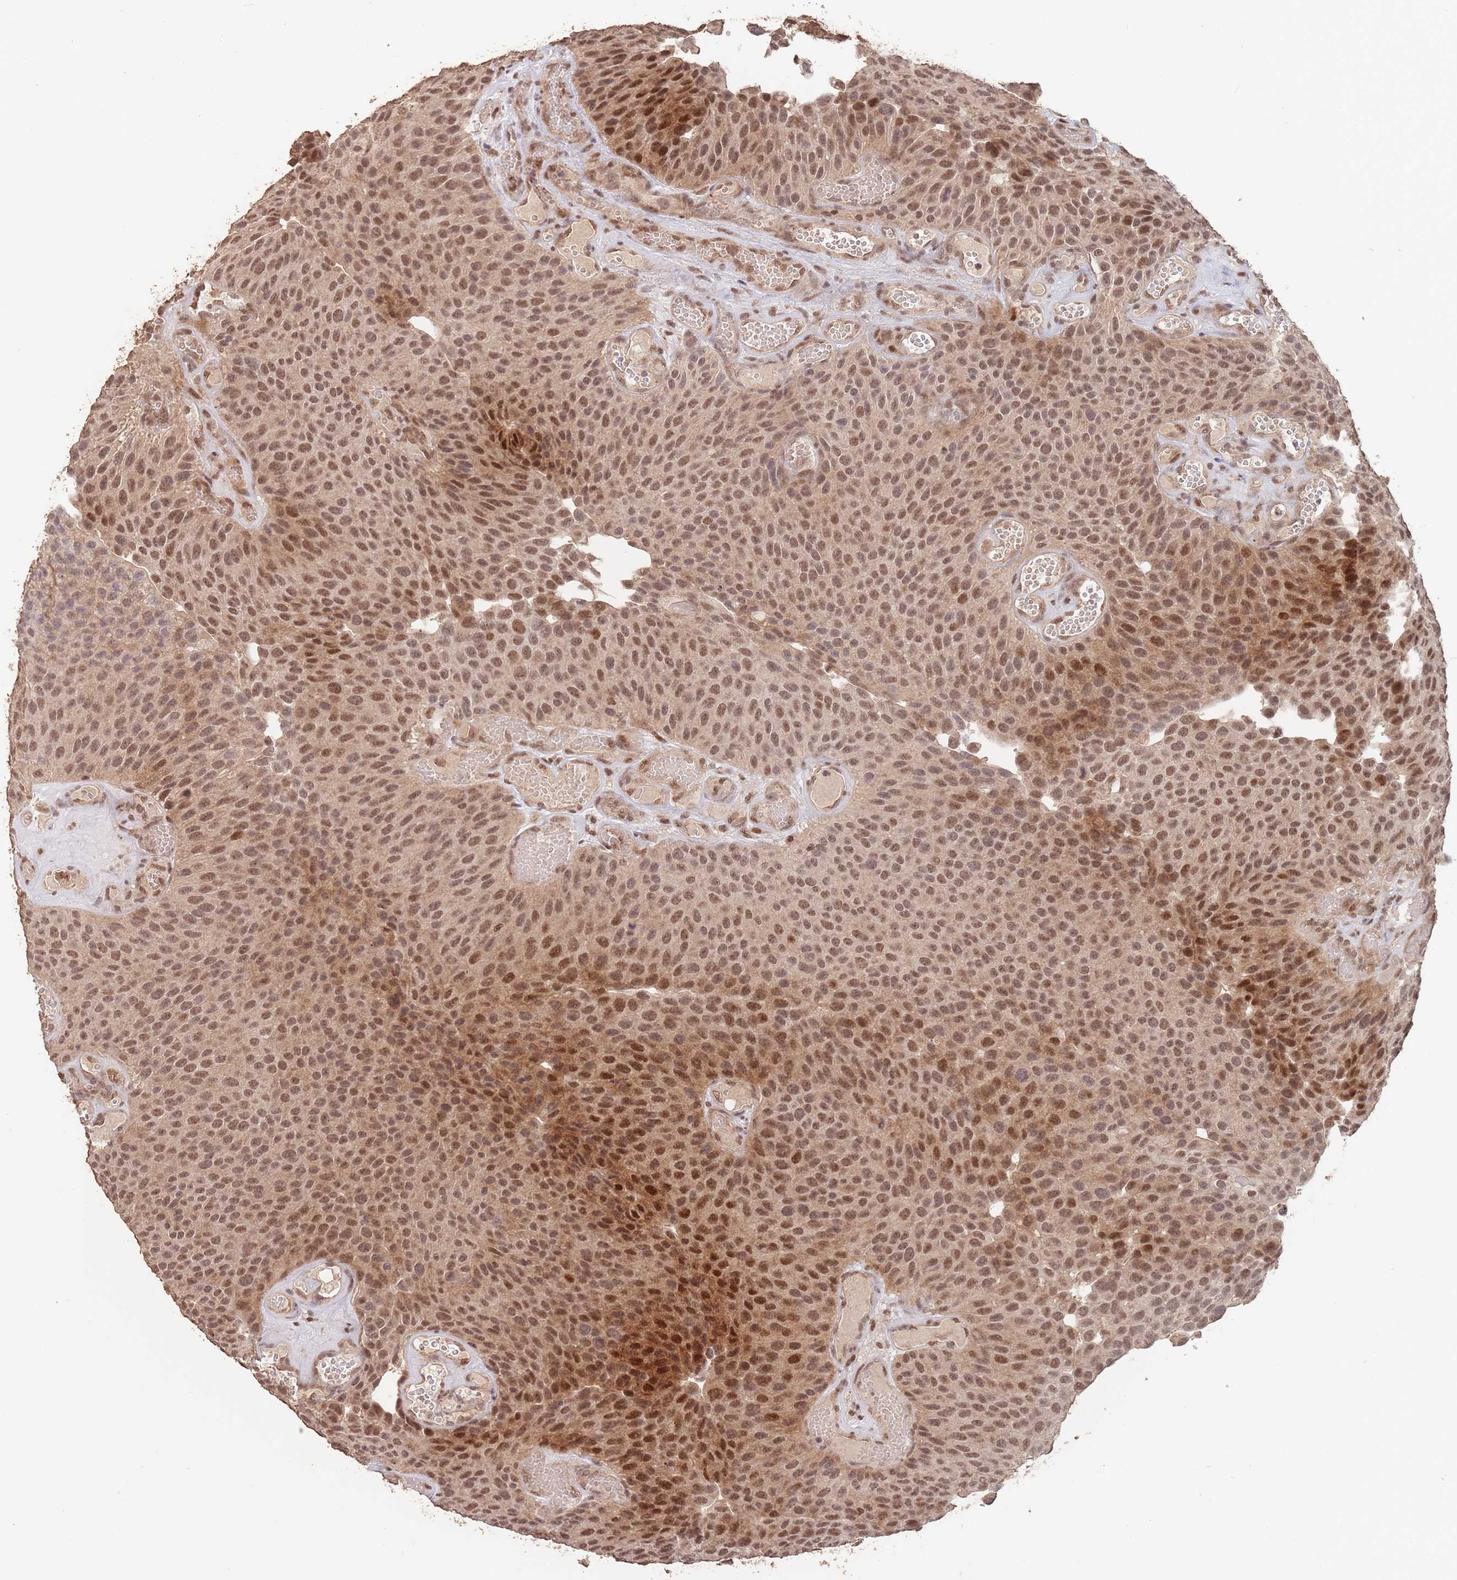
{"staining": {"intensity": "moderate", "quantity": ">75%", "location": "nuclear"}, "tissue": "urothelial cancer", "cell_type": "Tumor cells", "image_type": "cancer", "snomed": [{"axis": "morphology", "description": "Urothelial carcinoma, Low grade"}, {"axis": "topography", "description": "Urinary bladder"}], "caption": "IHC photomicrograph of neoplastic tissue: human urothelial cancer stained using immunohistochemistry displays medium levels of moderate protein expression localized specifically in the nuclear of tumor cells, appearing as a nuclear brown color.", "gene": "RFXANK", "patient": {"sex": "male", "age": 89}}